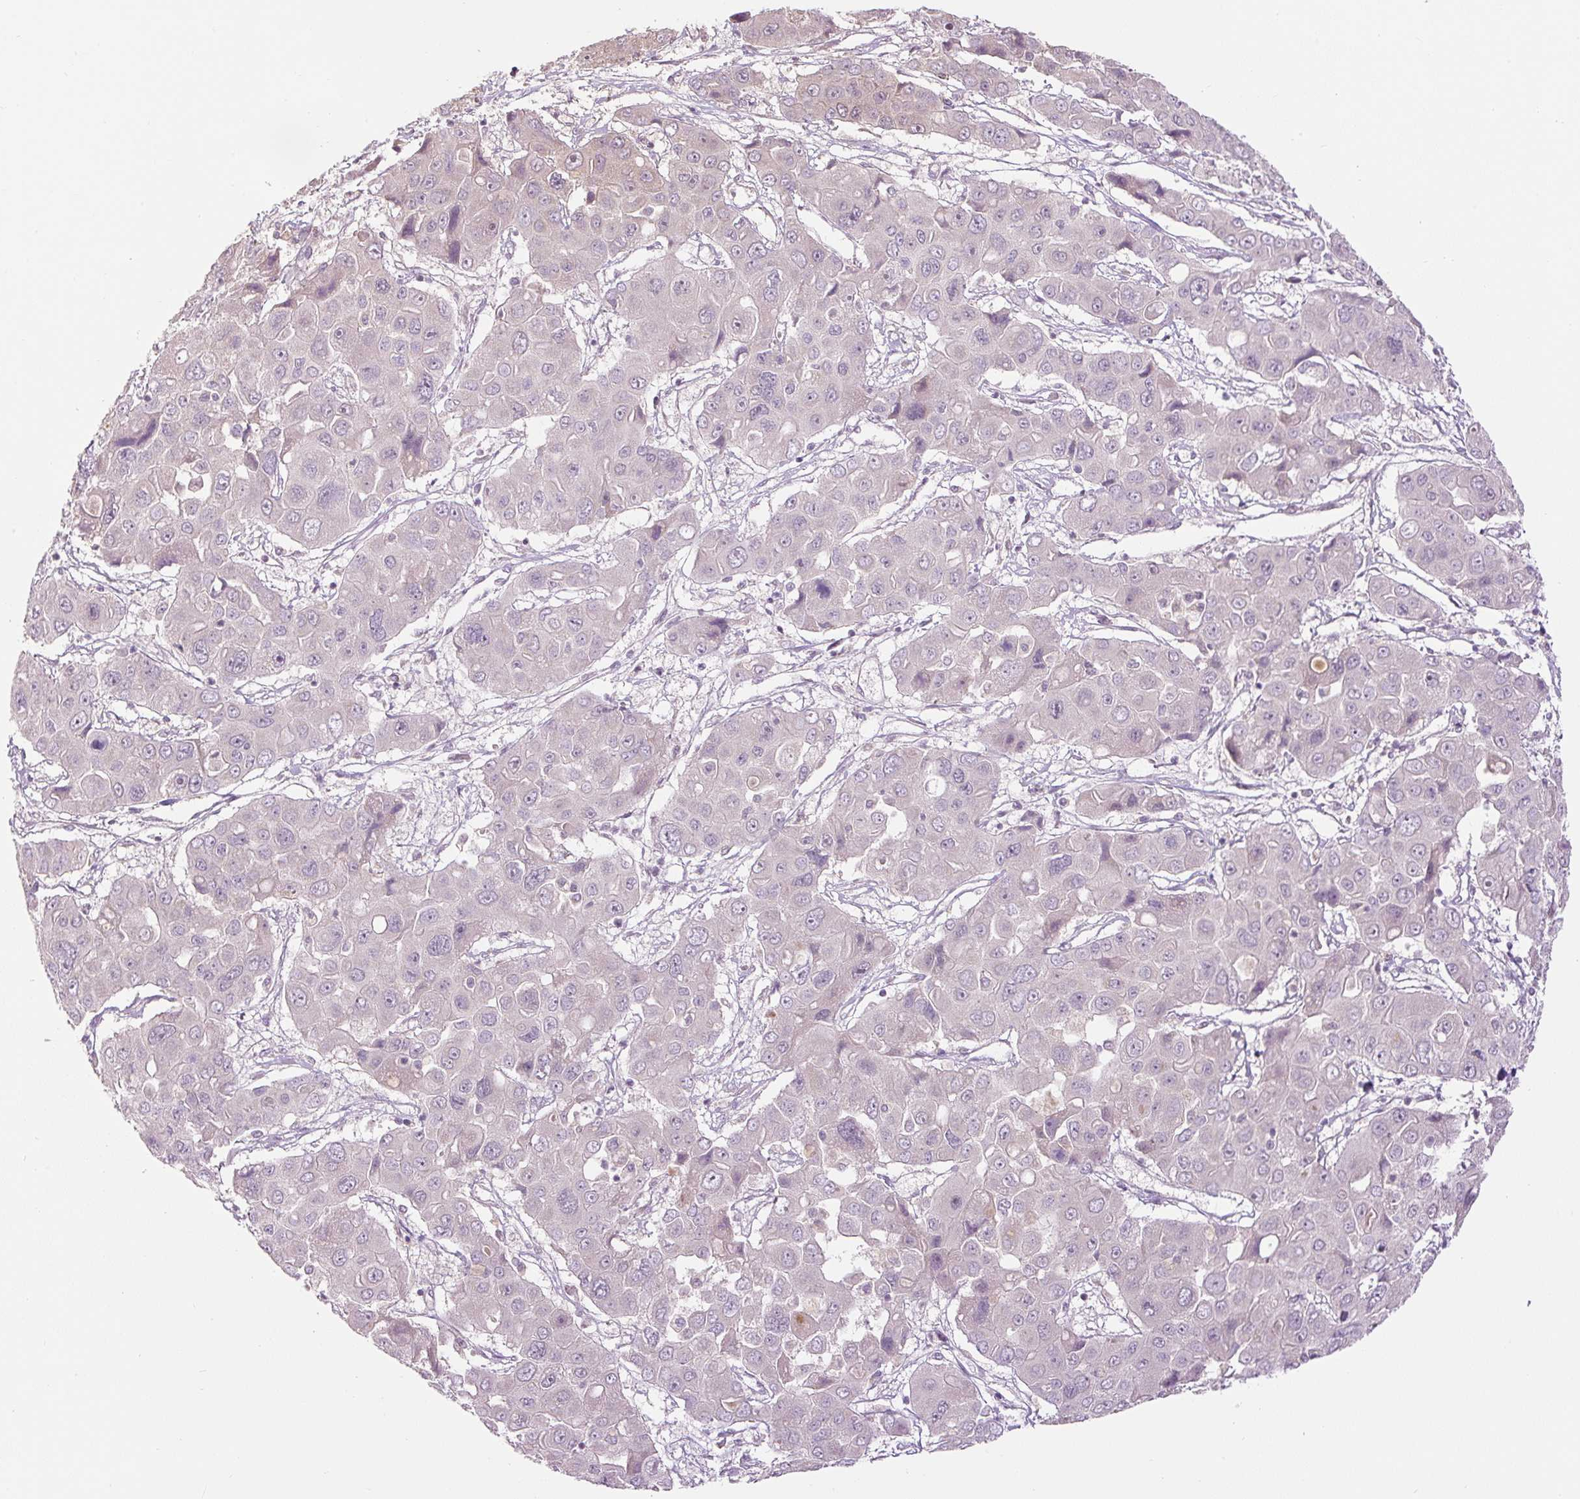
{"staining": {"intensity": "negative", "quantity": "none", "location": "none"}, "tissue": "liver cancer", "cell_type": "Tumor cells", "image_type": "cancer", "snomed": [{"axis": "morphology", "description": "Cholangiocarcinoma"}, {"axis": "topography", "description": "Liver"}], "caption": "Human liver cancer stained for a protein using immunohistochemistry demonstrates no positivity in tumor cells.", "gene": "FABP7", "patient": {"sex": "male", "age": 67}}